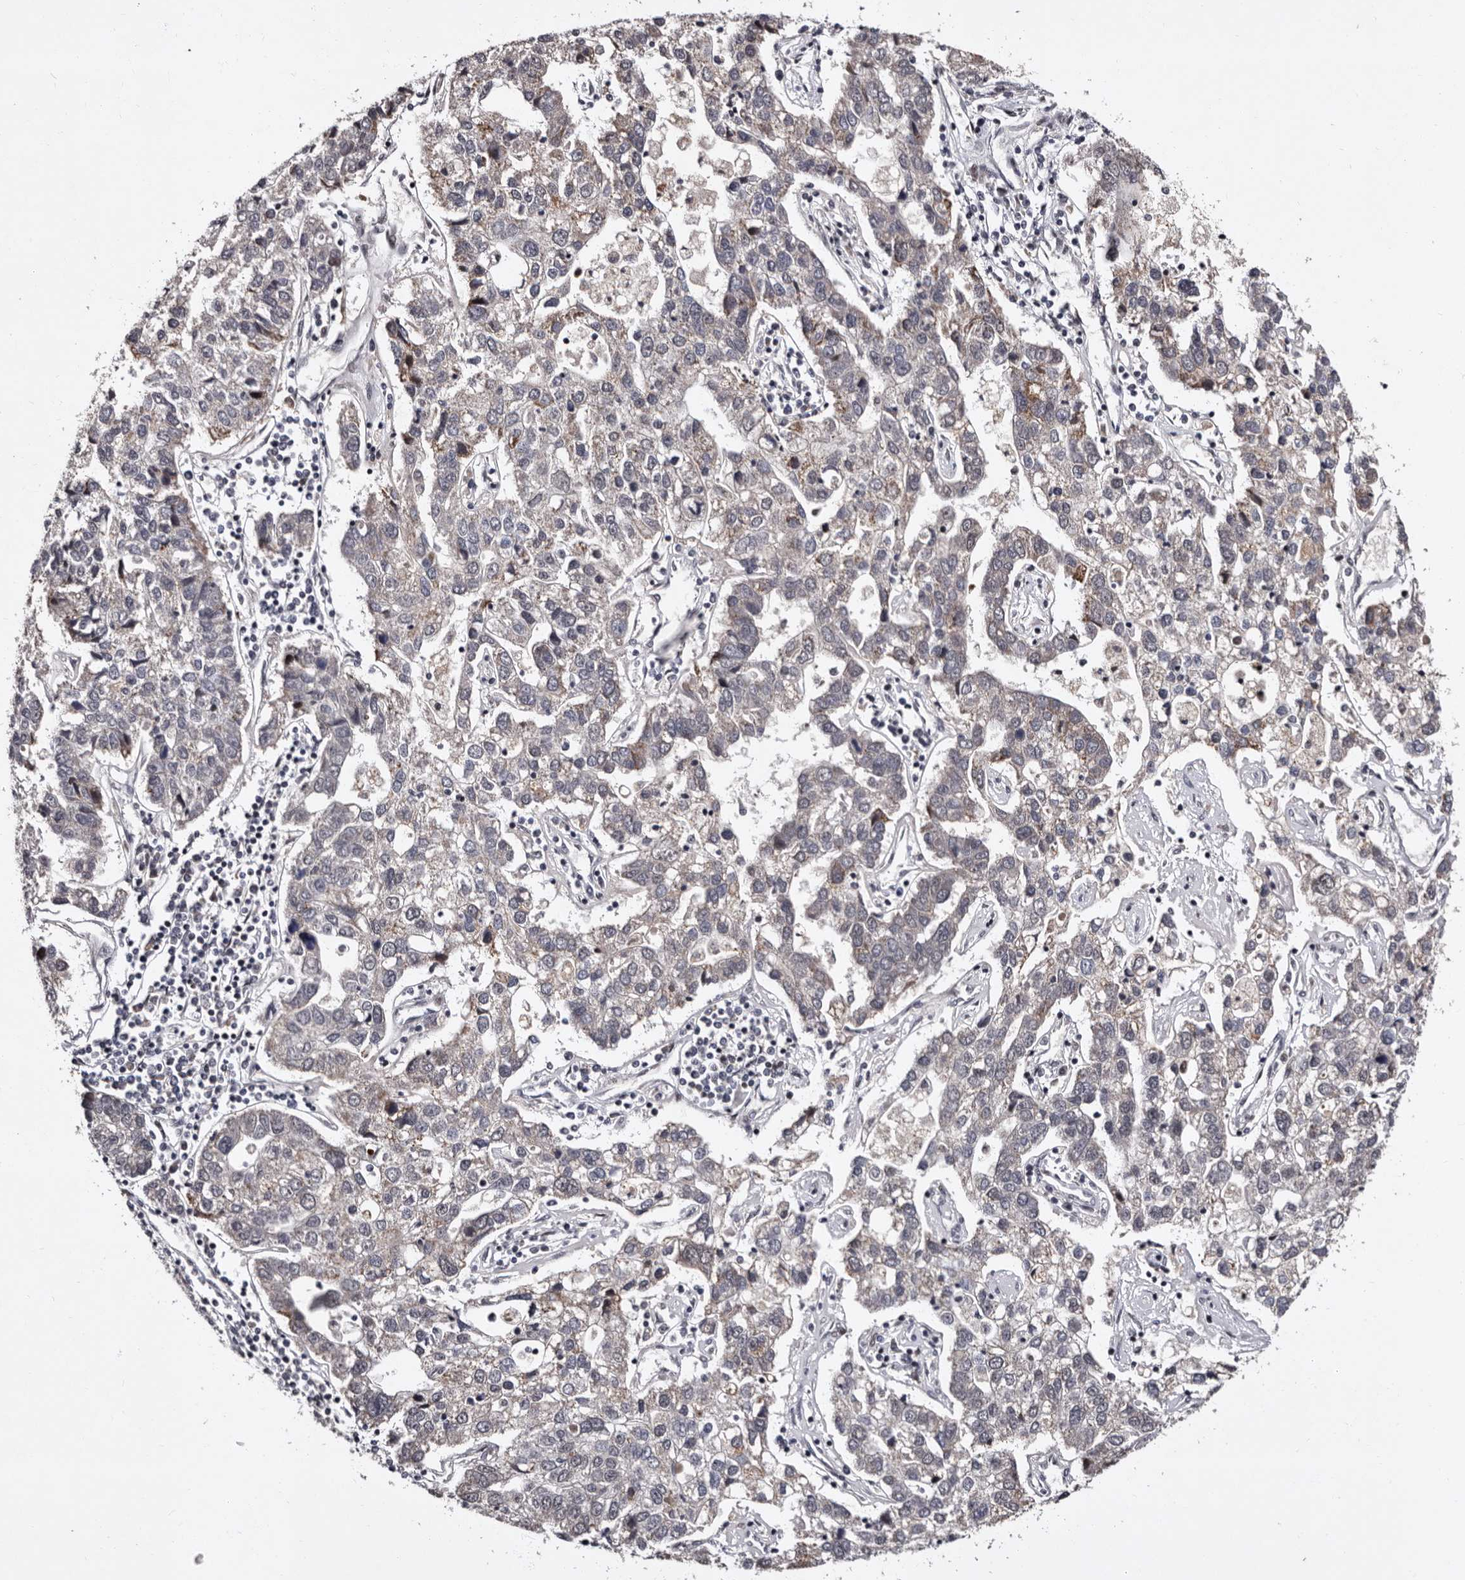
{"staining": {"intensity": "weak", "quantity": "25%-75%", "location": "cytoplasmic/membranous"}, "tissue": "pancreatic cancer", "cell_type": "Tumor cells", "image_type": "cancer", "snomed": [{"axis": "morphology", "description": "Adenocarcinoma, NOS"}, {"axis": "topography", "description": "Pancreas"}], "caption": "Pancreatic cancer stained with a protein marker shows weak staining in tumor cells.", "gene": "TNKS", "patient": {"sex": "female", "age": 61}}